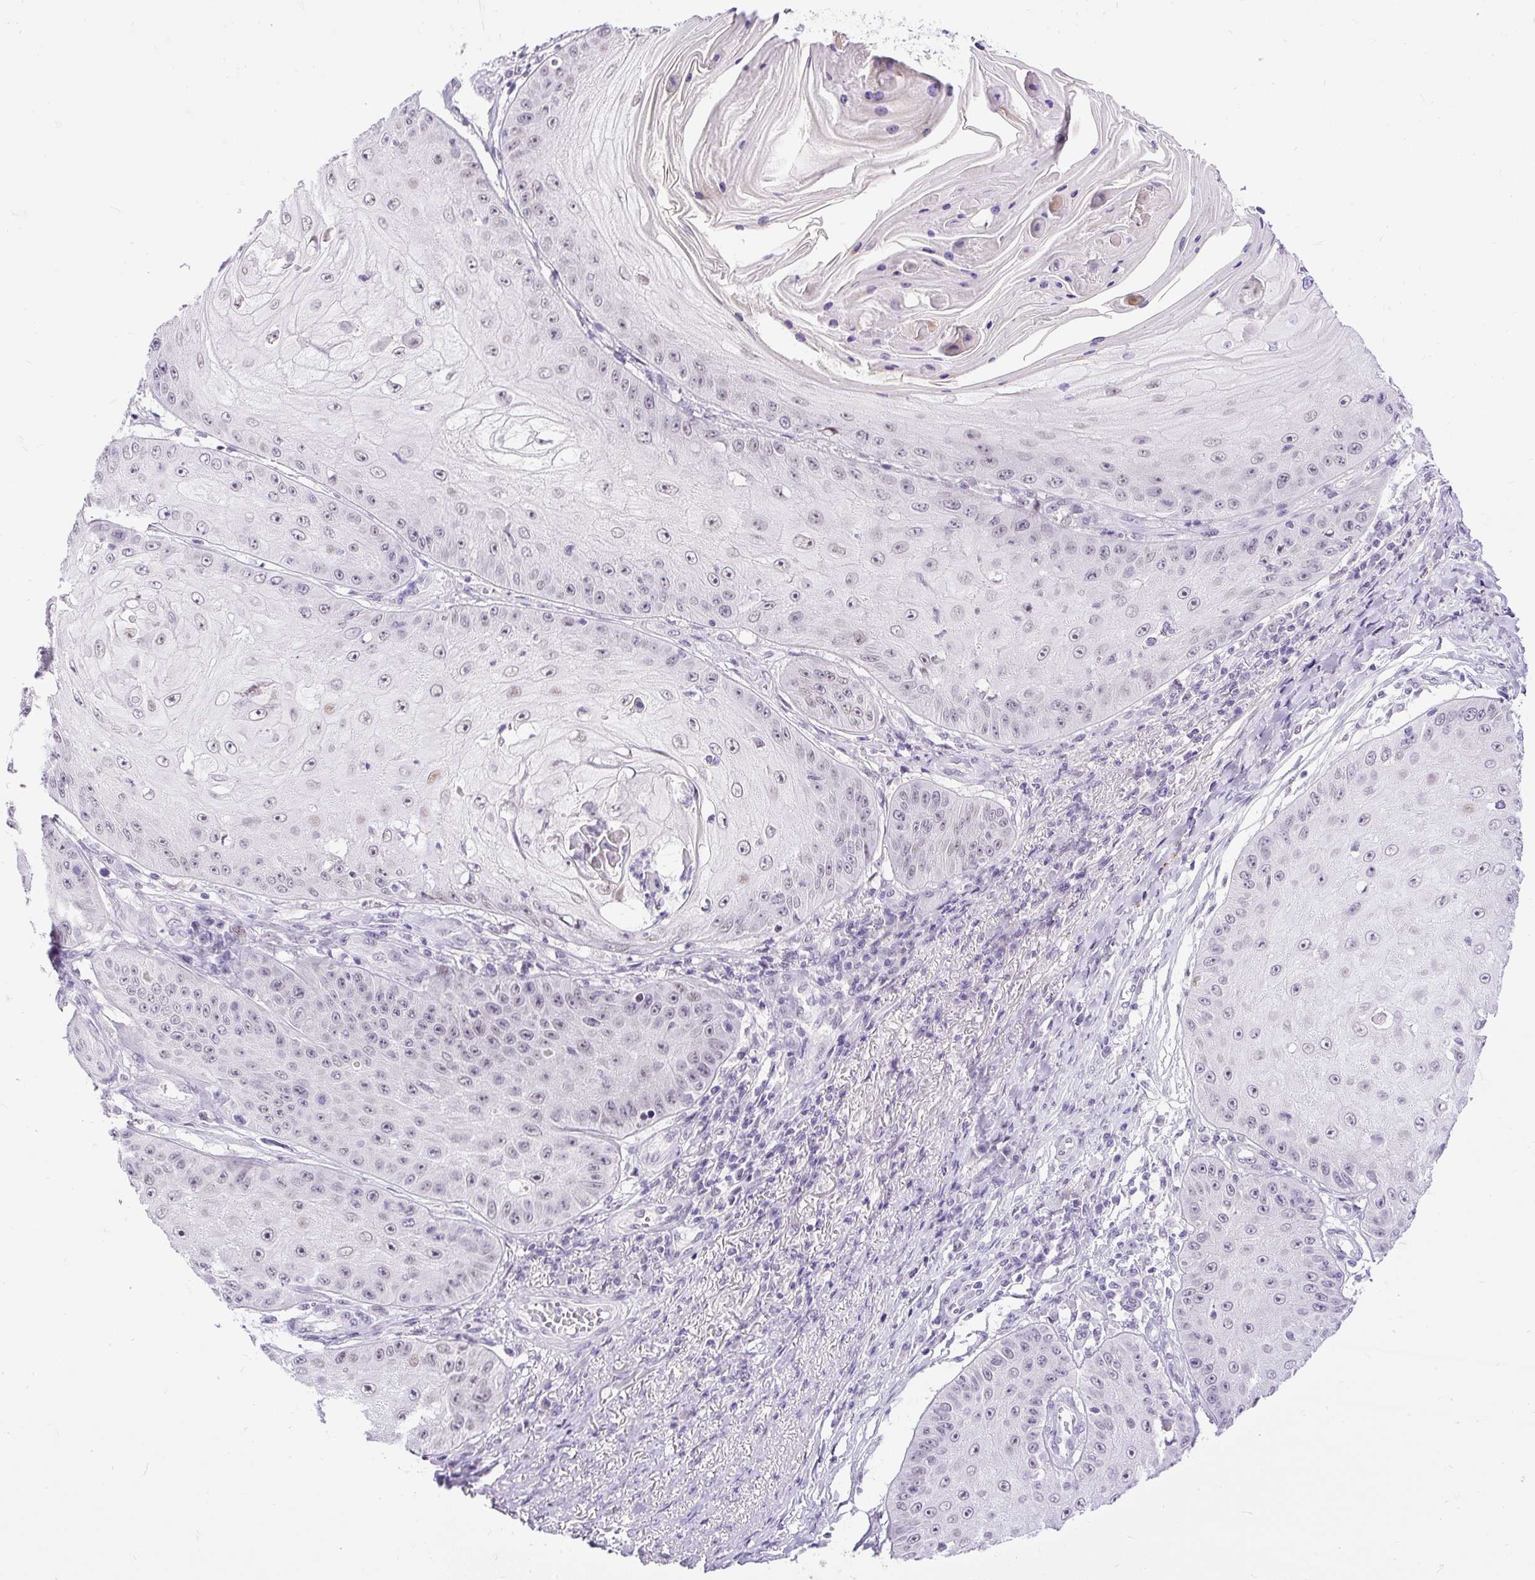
{"staining": {"intensity": "weak", "quantity": "25%-75%", "location": "nuclear"}, "tissue": "skin cancer", "cell_type": "Tumor cells", "image_type": "cancer", "snomed": [{"axis": "morphology", "description": "Squamous cell carcinoma, NOS"}, {"axis": "topography", "description": "Skin"}], "caption": "A histopathology image of skin cancer (squamous cell carcinoma) stained for a protein exhibits weak nuclear brown staining in tumor cells. (Brightfield microscopy of DAB IHC at high magnification).", "gene": "WNT10B", "patient": {"sex": "male", "age": 70}}